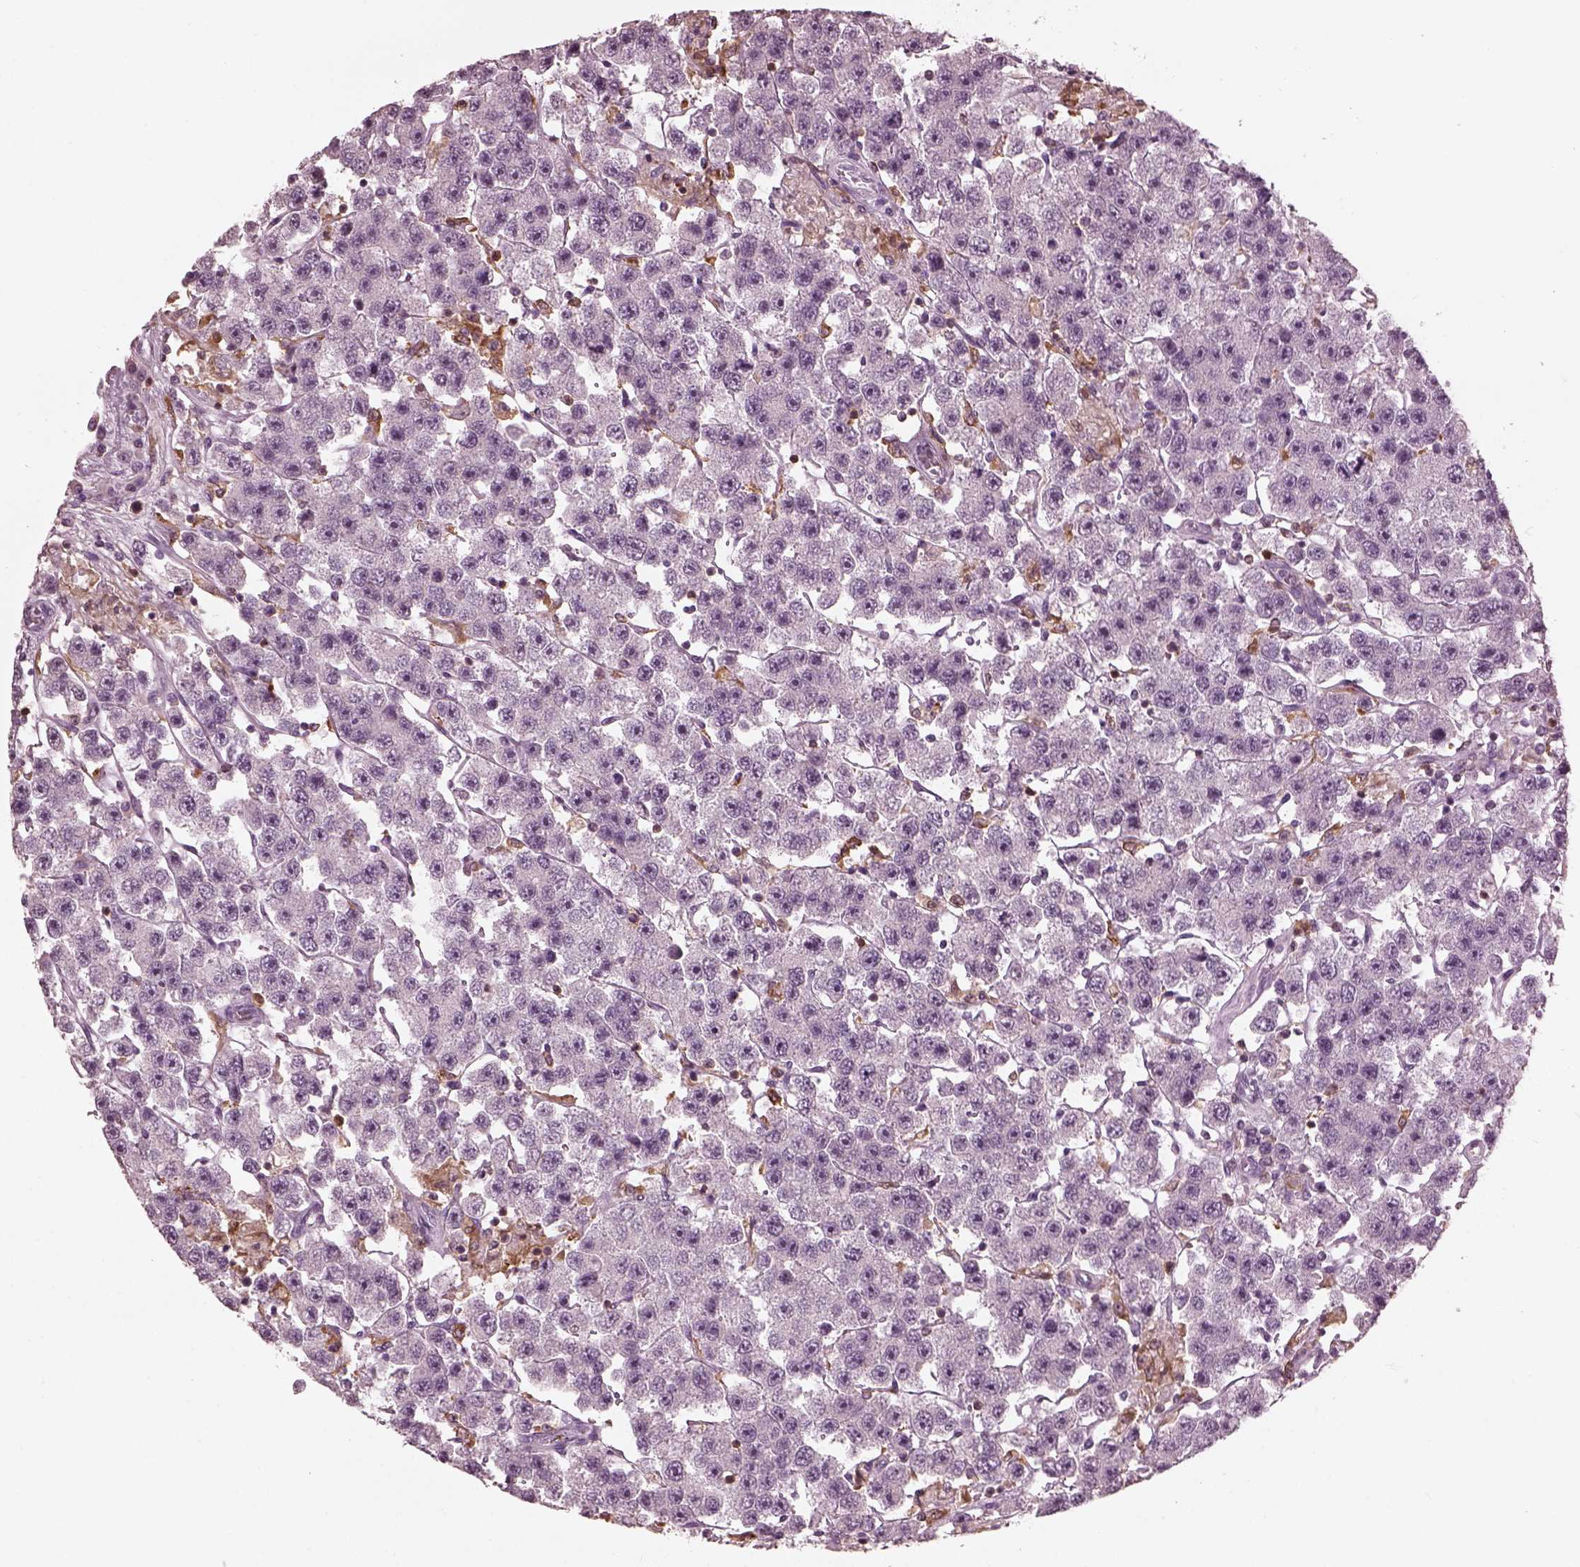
{"staining": {"intensity": "negative", "quantity": "none", "location": "none"}, "tissue": "testis cancer", "cell_type": "Tumor cells", "image_type": "cancer", "snomed": [{"axis": "morphology", "description": "Seminoma, NOS"}, {"axis": "topography", "description": "Testis"}], "caption": "A photomicrograph of human testis seminoma is negative for staining in tumor cells.", "gene": "PSTPIP2", "patient": {"sex": "male", "age": 45}}